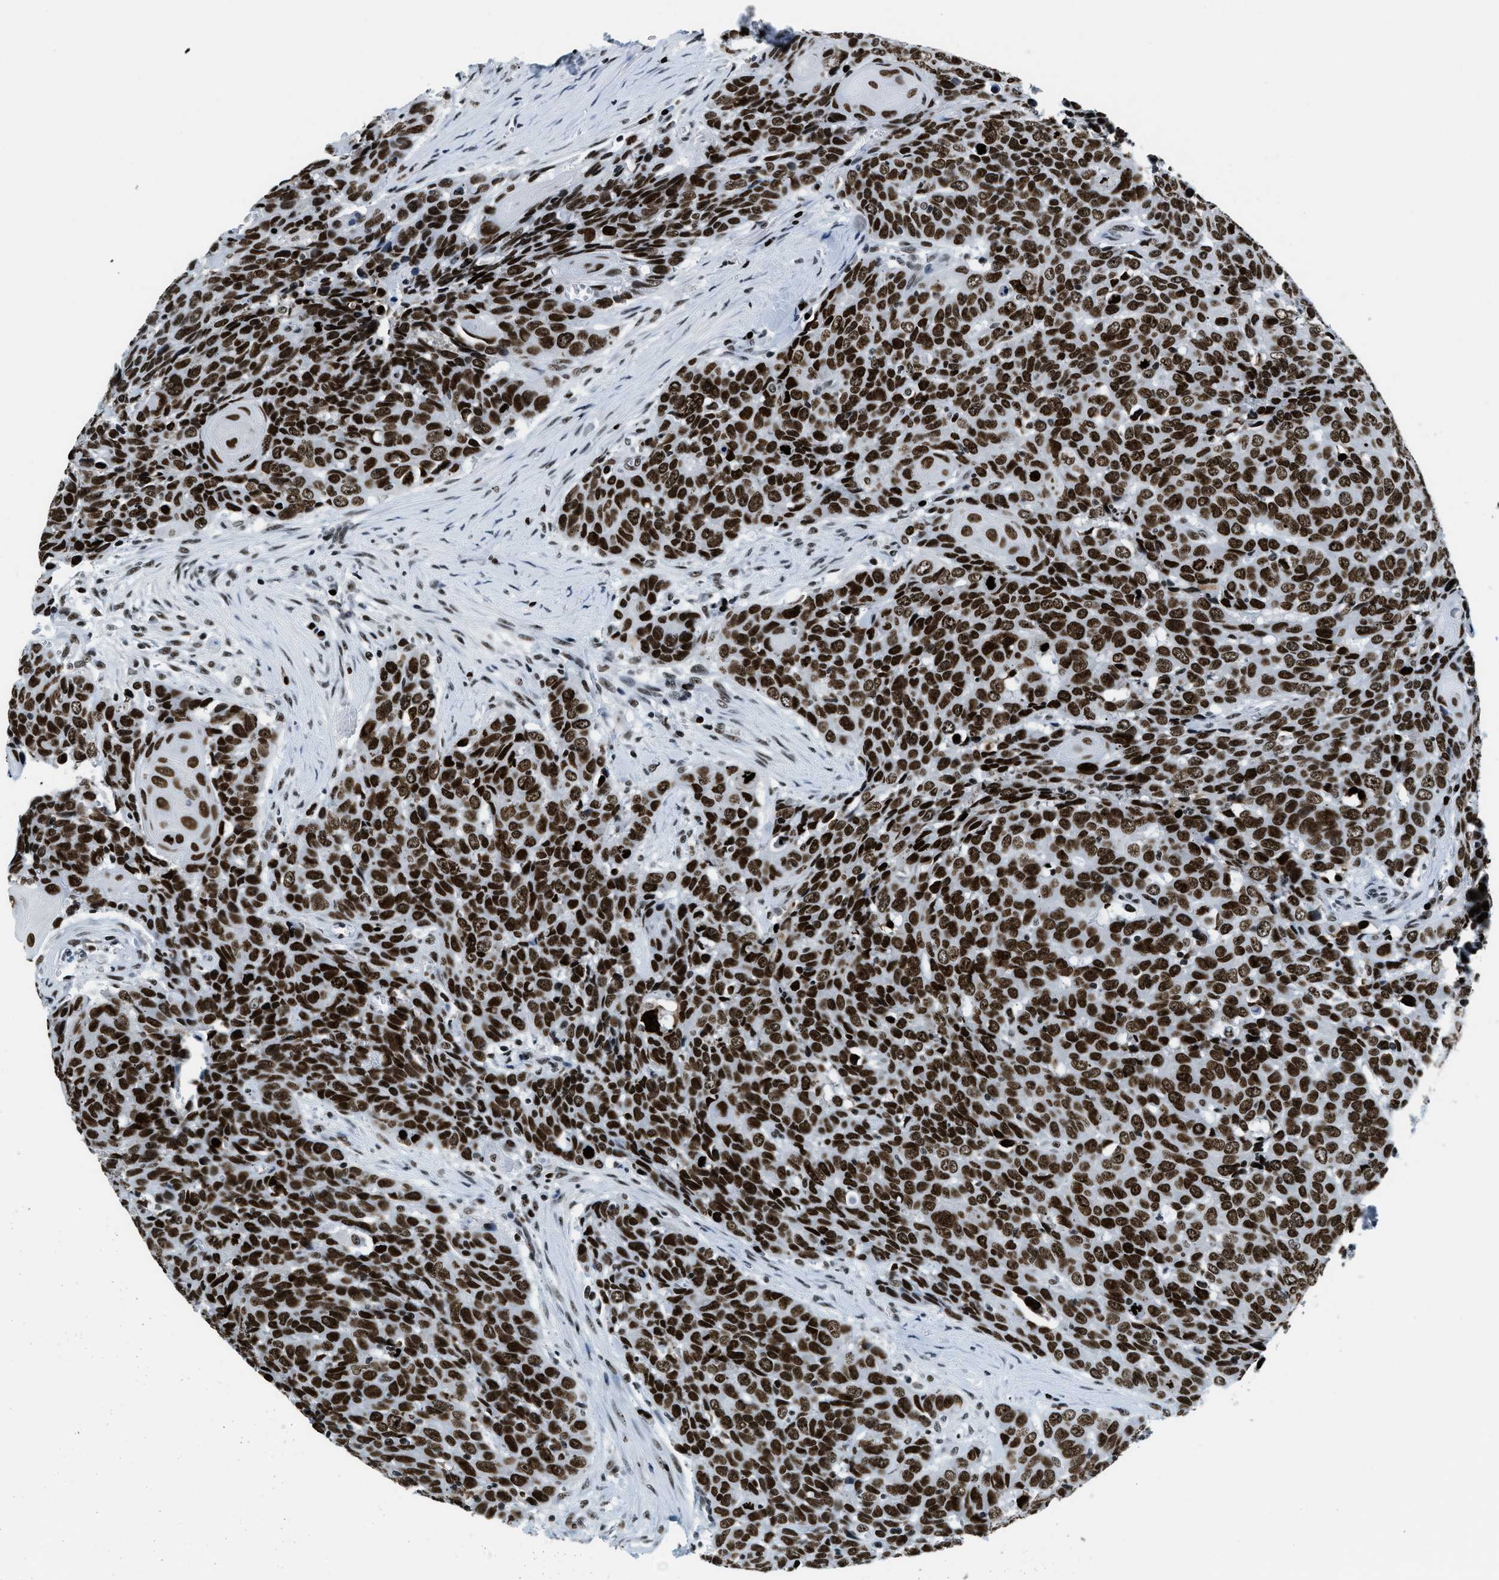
{"staining": {"intensity": "strong", "quantity": ">75%", "location": "nuclear"}, "tissue": "head and neck cancer", "cell_type": "Tumor cells", "image_type": "cancer", "snomed": [{"axis": "morphology", "description": "Squamous cell carcinoma, NOS"}, {"axis": "topography", "description": "Head-Neck"}], "caption": "Protein expression by immunohistochemistry (IHC) shows strong nuclear staining in about >75% of tumor cells in head and neck cancer.", "gene": "TOP1", "patient": {"sex": "male", "age": 66}}